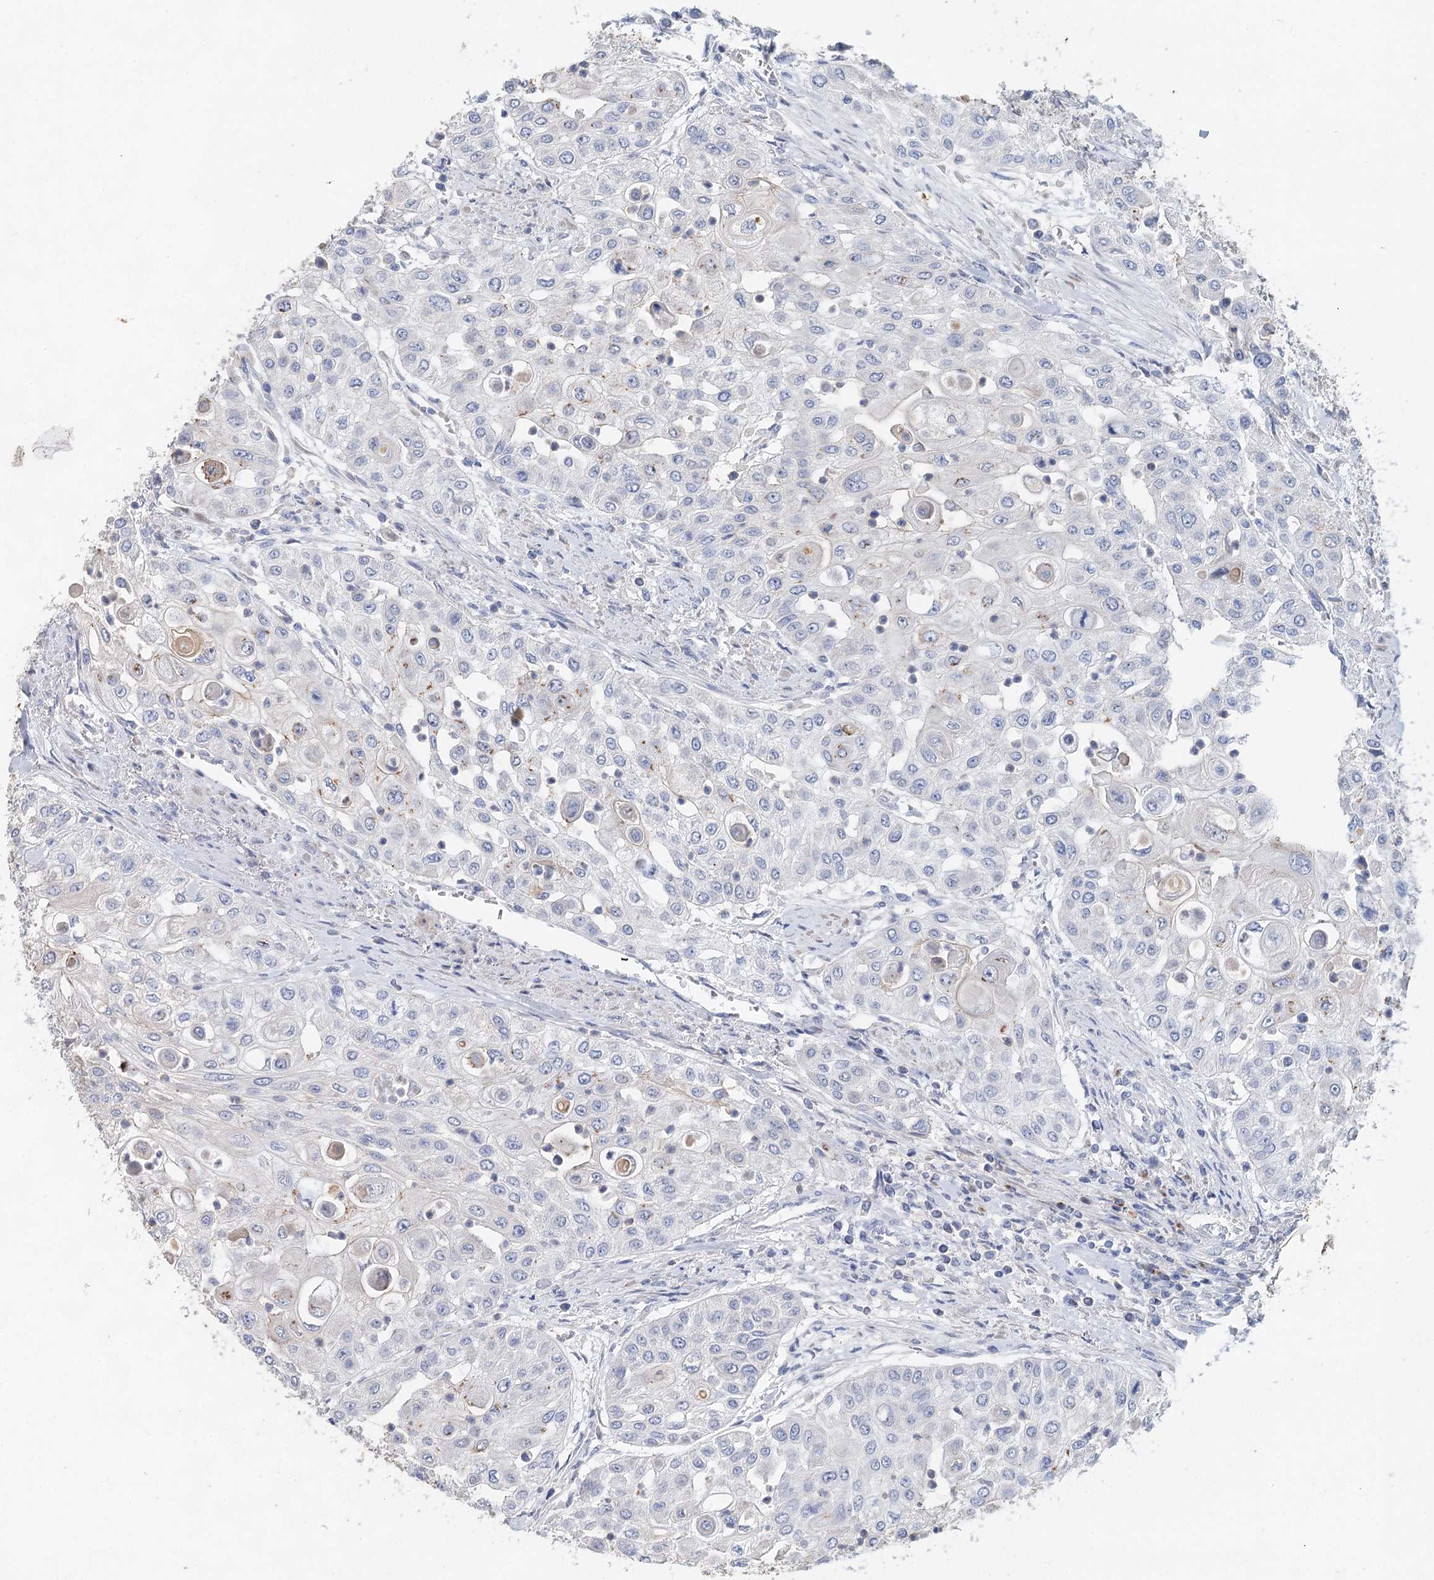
{"staining": {"intensity": "negative", "quantity": "none", "location": "none"}, "tissue": "urothelial cancer", "cell_type": "Tumor cells", "image_type": "cancer", "snomed": [{"axis": "morphology", "description": "Urothelial carcinoma, High grade"}, {"axis": "topography", "description": "Urinary bladder"}], "caption": "Immunohistochemical staining of human urothelial carcinoma (high-grade) demonstrates no significant expression in tumor cells.", "gene": "MYL6B", "patient": {"sex": "female", "age": 79}}